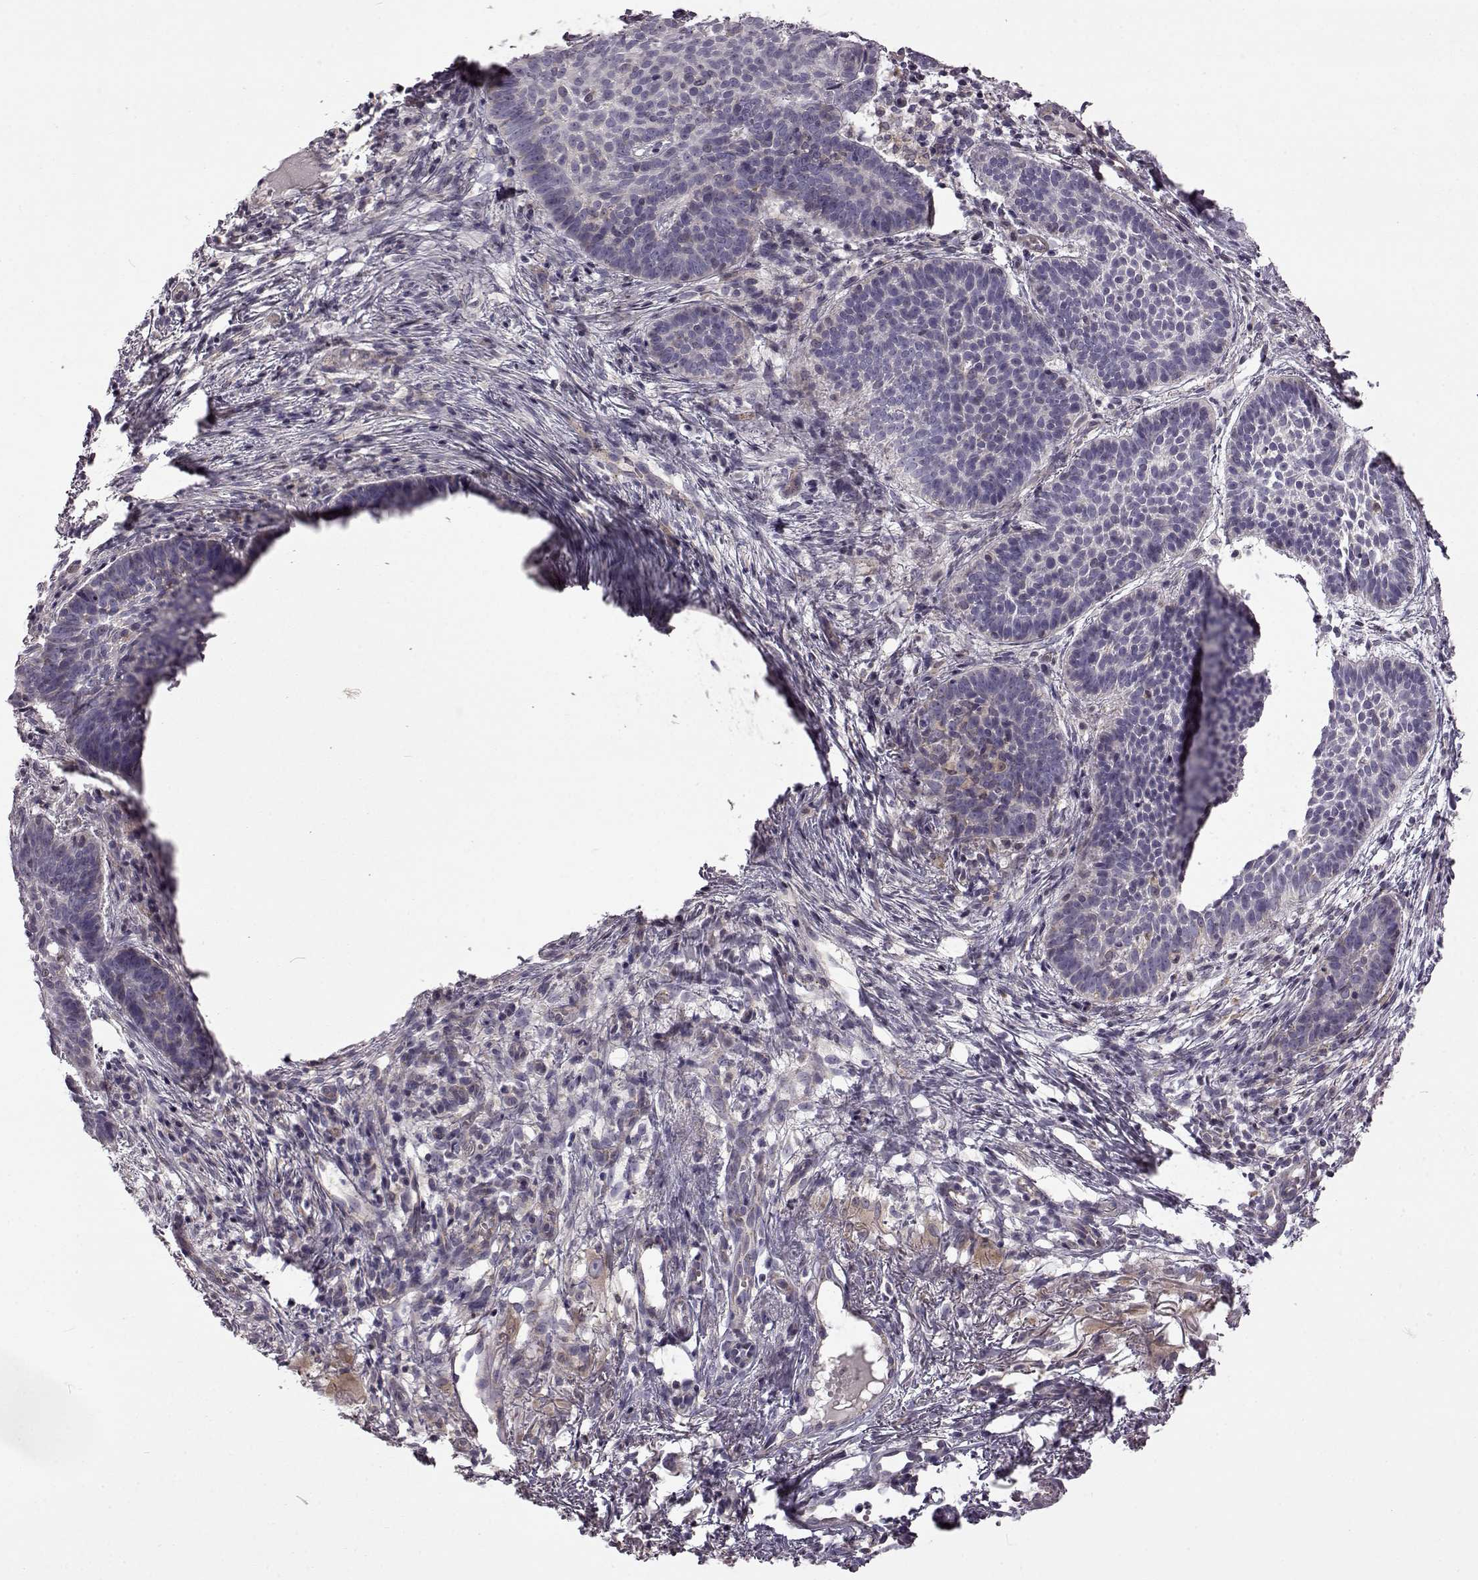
{"staining": {"intensity": "negative", "quantity": "none", "location": "none"}, "tissue": "skin cancer", "cell_type": "Tumor cells", "image_type": "cancer", "snomed": [{"axis": "morphology", "description": "Basal cell carcinoma"}, {"axis": "topography", "description": "Skin"}], "caption": "There is no significant expression in tumor cells of basal cell carcinoma (skin). Nuclei are stained in blue.", "gene": "B3GNT6", "patient": {"sex": "male", "age": 72}}